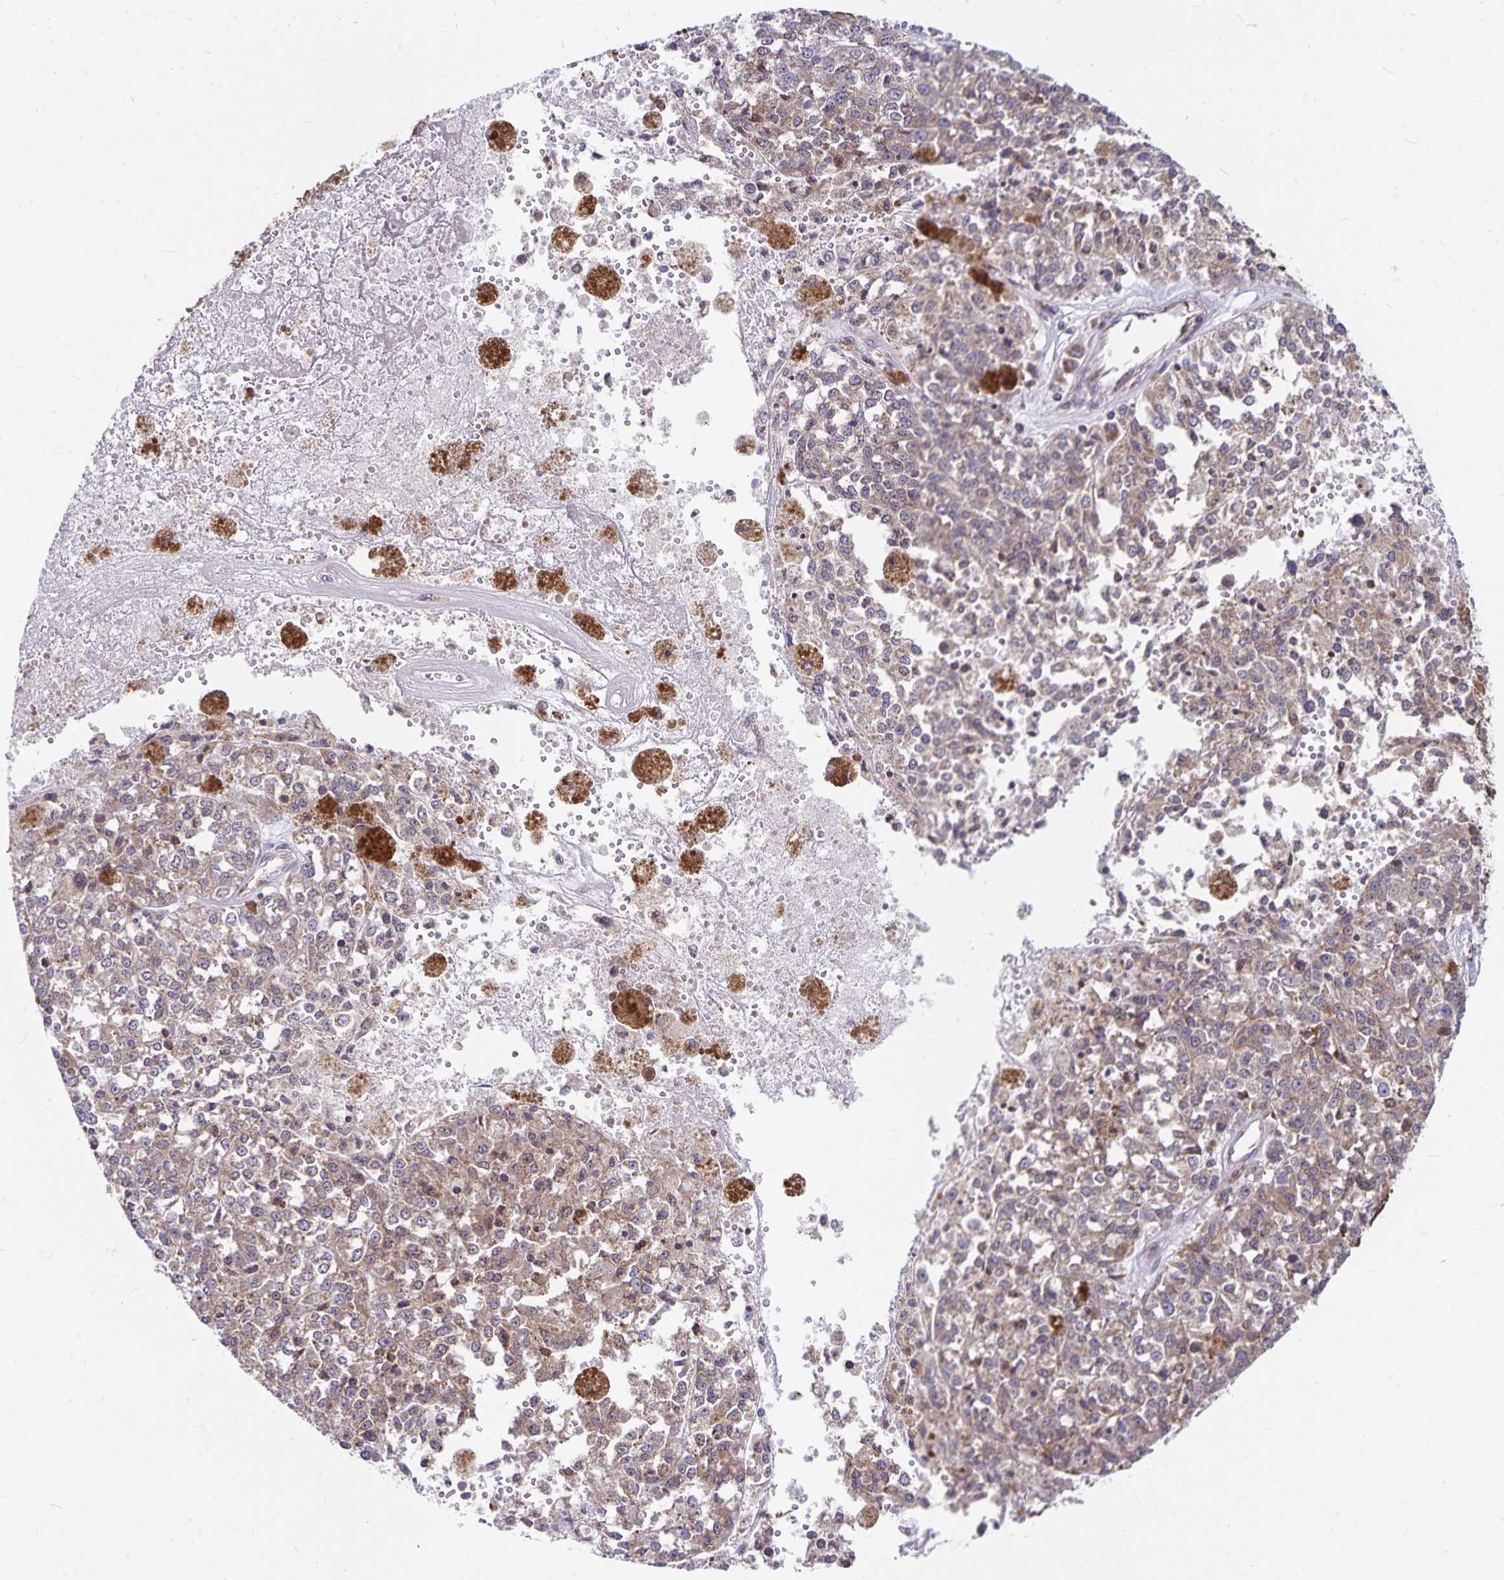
{"staining": {"intensity": "weak", "quantity": ">75%", "location": "cytoplasmic/membranous"}, "tissue": "melanoma", "cell_type": "Tumor cells", "image_type": "cancer", "snomed": [{"axis": "morphology", "description": "Malignant melanoma, Metastatic site"}, {"axis": "topography", "description": "Lymph node"}], "caption": "Protein staining by immunohistochemistry (IHC) reveals weak cytoplasmic/membranous staining in approximately >75% of tumor cells in melanoma.", "gene": "SEC62", "patient": {"sex": "female", "age": 64}}